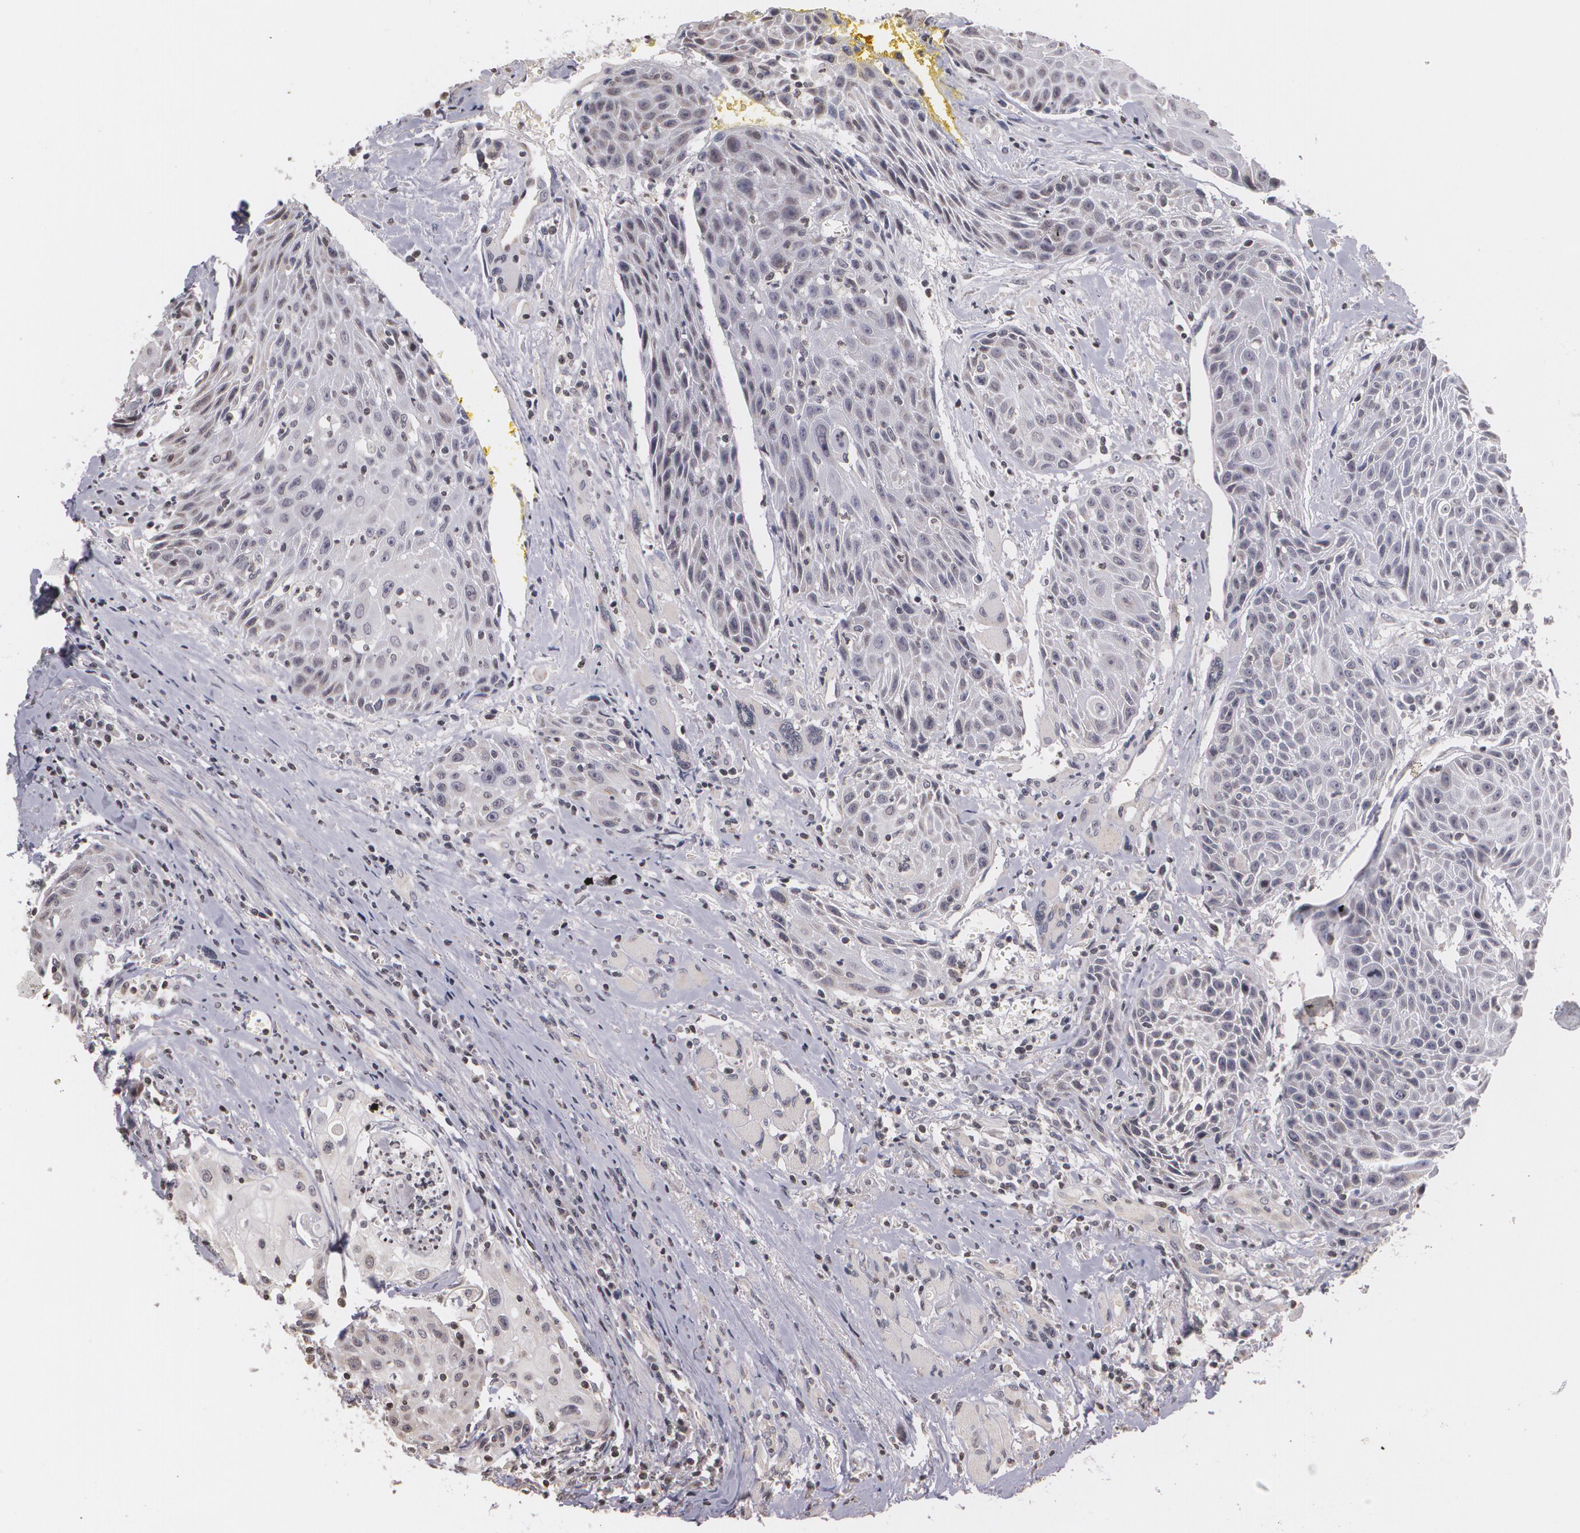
{"staining": {"intensity": "negative", "quantity": "none", "location": "none"}, "tissue": "head and neck cancer", "cell_type": "Tumor cells", "image_type": "cancer", "snomed": [{"axis": "morphology", "description": "Squamous cell carcinoma, NOS"}, {"axis": "topography", "description": "Oral tissue"}, {"axis": "topography", "description": "Head-Neck"}], "caption": "A photomicrograph of head and neck squamous cell carcinoma stained for a protein shows no brown staining in tumor cells.", "gene": "THRB", "patient": {"sex": "female", "age": 82}}